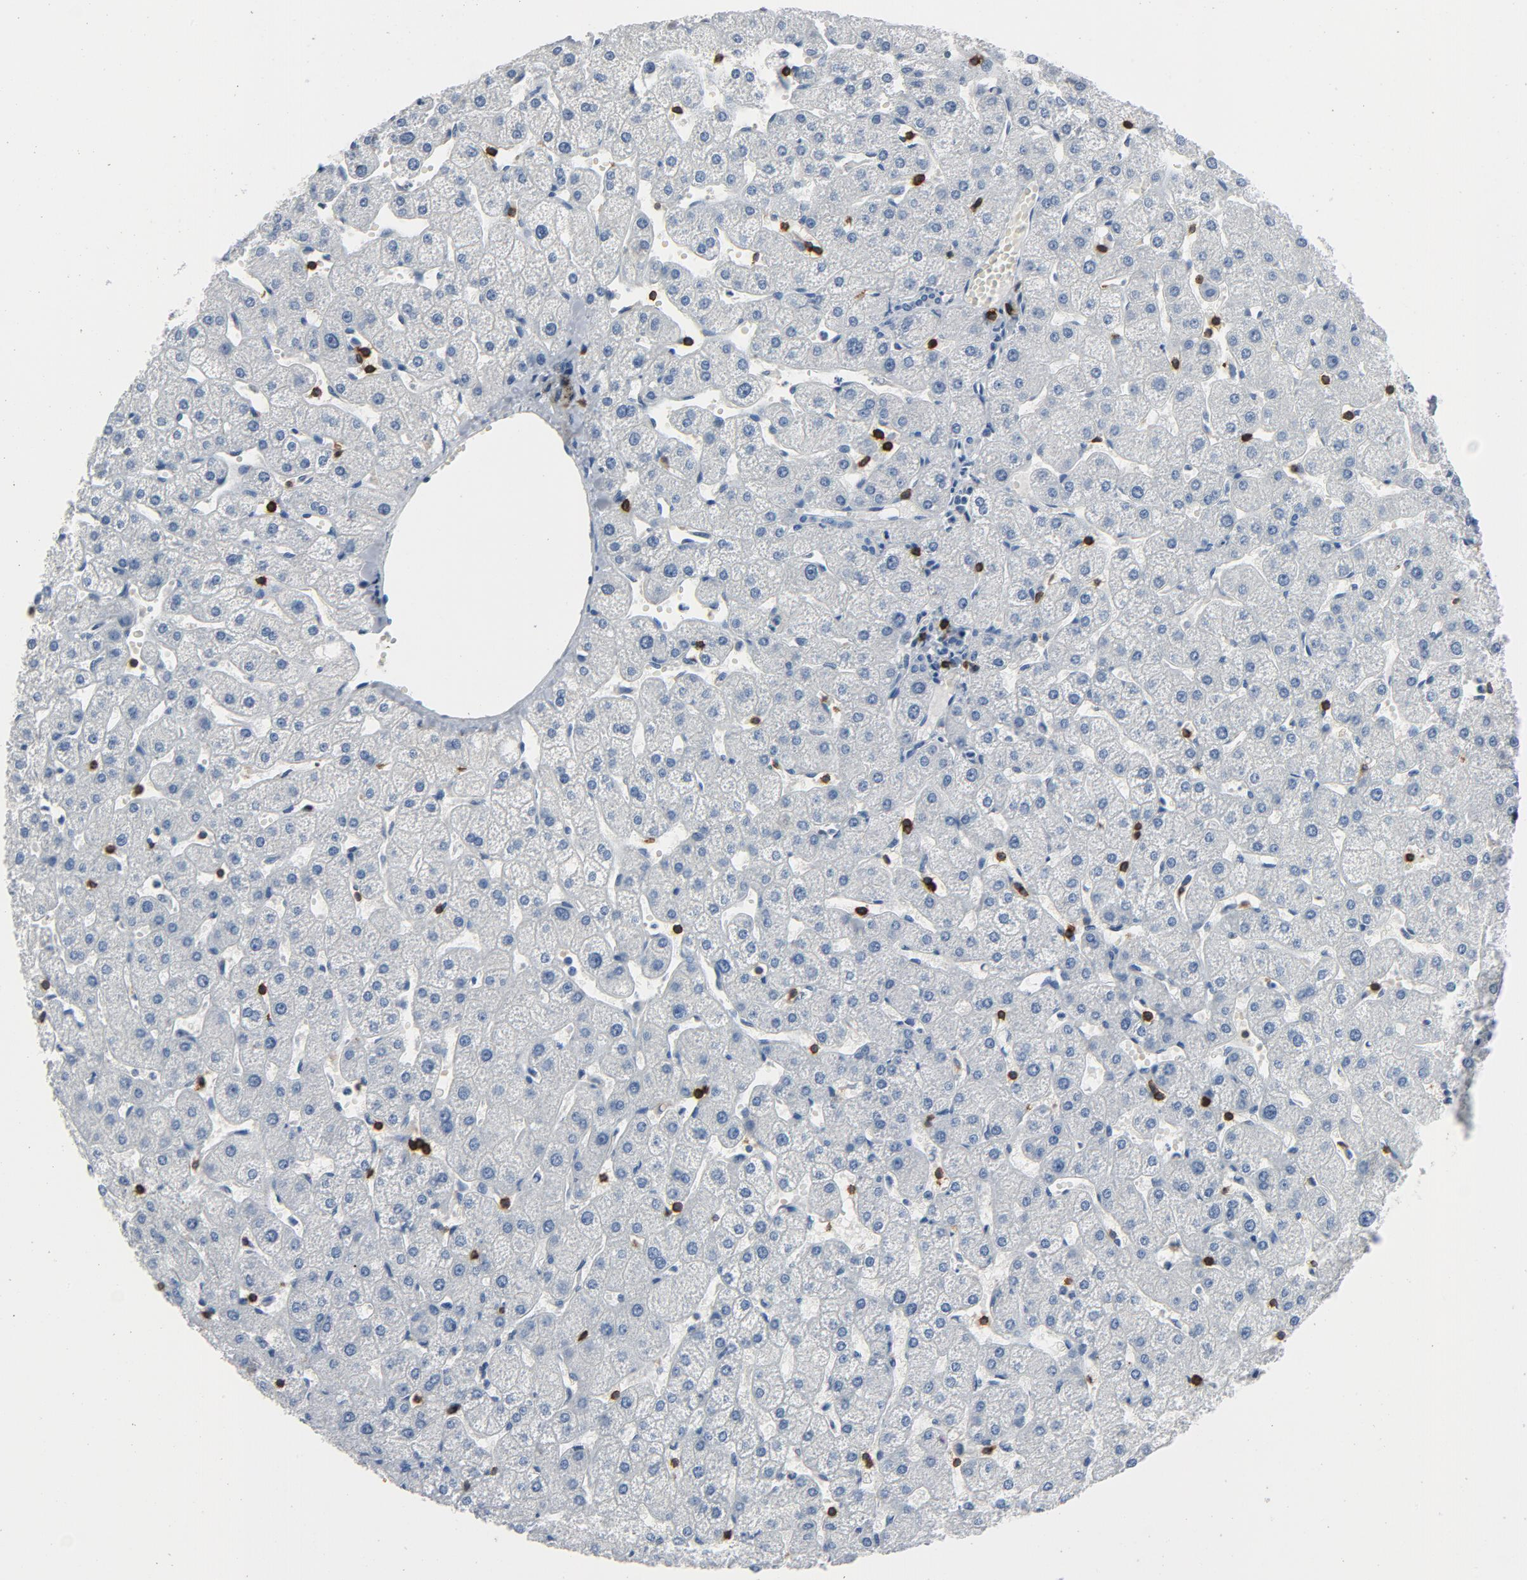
{"staining": {"intensity": "negative", "quantity": "none", "location": "none"}, "tissue": "liver", "cell_type": "Cholangiocytes", "image_type": "normal", "snomed": [{"axis": "morphology", "description": "Normal tissue, NOS"}, {"axis": "topography", "description": "Liver"}], "caption": "Liver stained for a protein using IHC shows no expression cholangiocytes.", "gene": "LCK", "patient": {"sex": "male", "age": 67}}